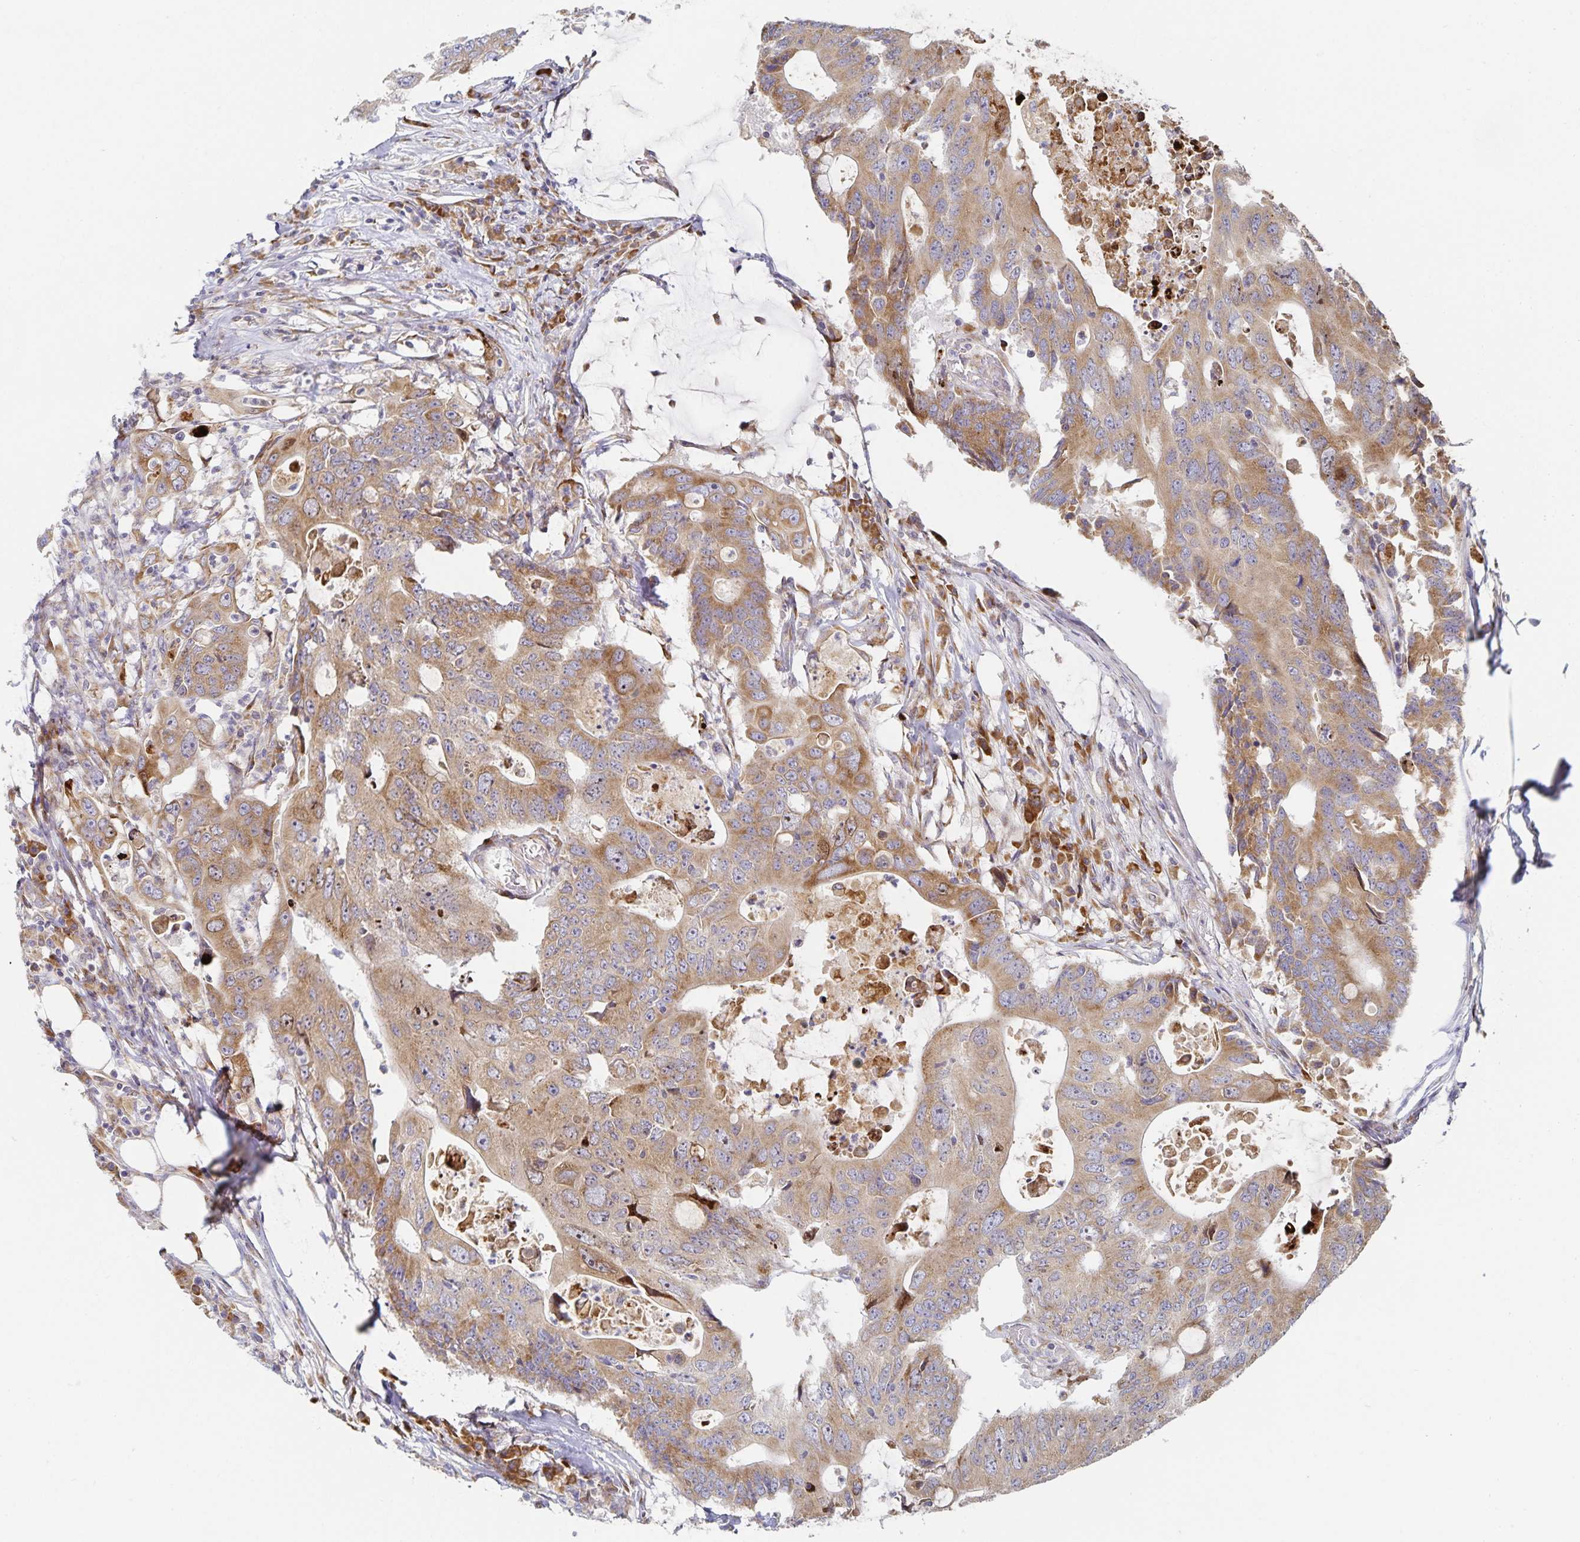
{"staining": {"intensity": "moderate", "quantity": ">75%", "location": "cytoplasmic/membranous"}, "tissue": "colorectal cancer", "cell_type": "Tumor cells", "image_type": "cancer", "snomed": [{"axis": "morphology", "description": "Adenocarcinoma, NOS"}, {"axis": "topography", "description": "Colon"}], "caption": "Immunohistochemical staining of colorectal cancer displays medium levels of moderate cytoplasmic/membranous protein positivity in approximately >75% of tumor cells. (brown staining indicates protein expression, while blue staining denotes nuclei).", "gene": "NOMO1", "patient": {"sex": "male", "age": 71}}